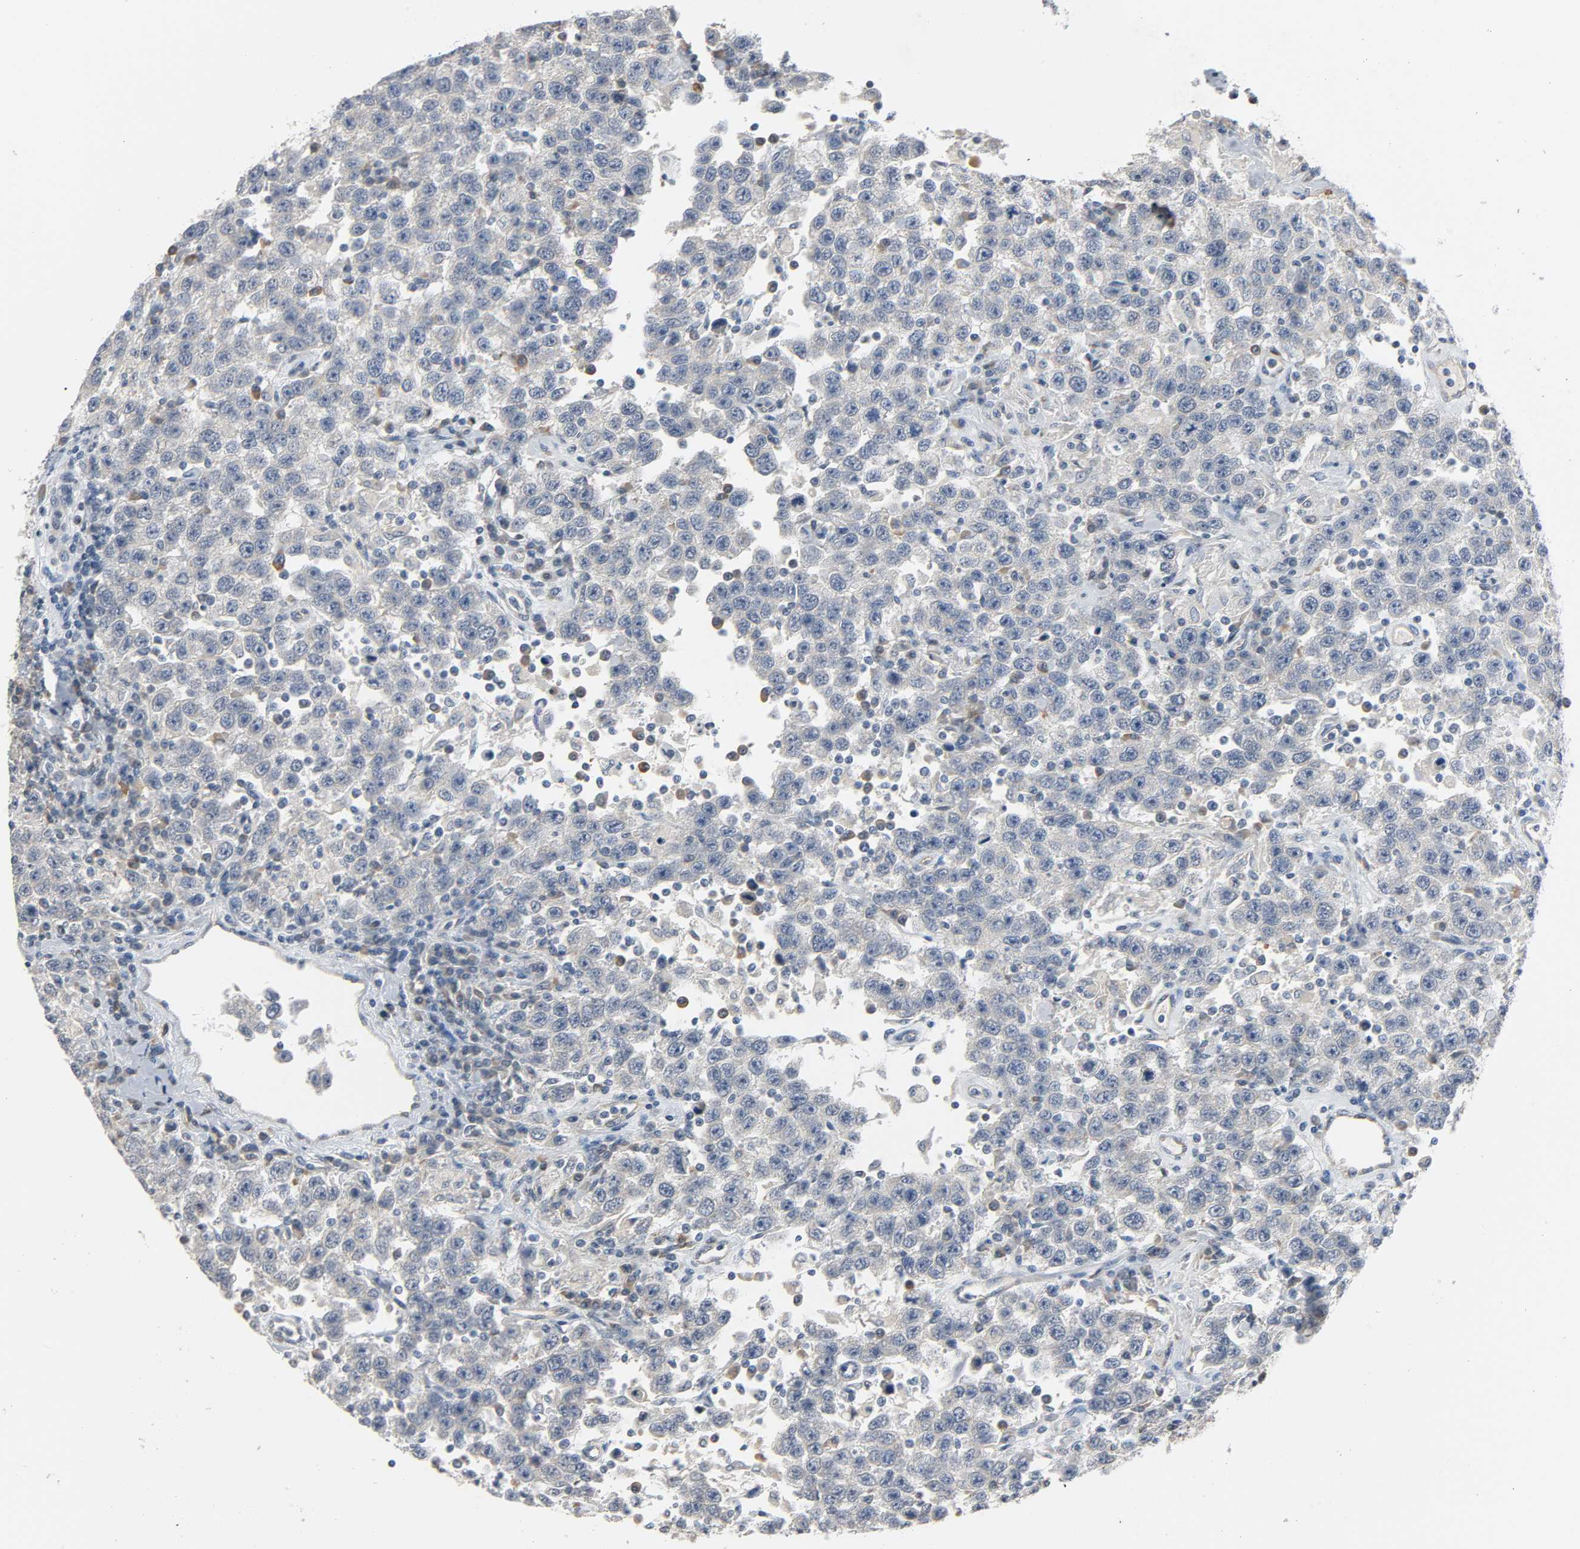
{"staining": {"intensity": "negative", "quantity": "none", "location": "none"}, "tissue": "testis cancer", "cell_type": "Tumor cells", "image_type": "cancer", "snomed": [{"axis": "morphology", "description": "Seminoma, NOS"}, {"axis": "topography", "description": "Testis"}], "caption": "This photomicrograph is of testis cancer stained with immunohistochemistry to label a protein in brown with the nuclei are counter-stained blue. There is no positivity in tumor cells.", "gene": "LIMCH1", "patient": {"sex": "male", "age": 41}}